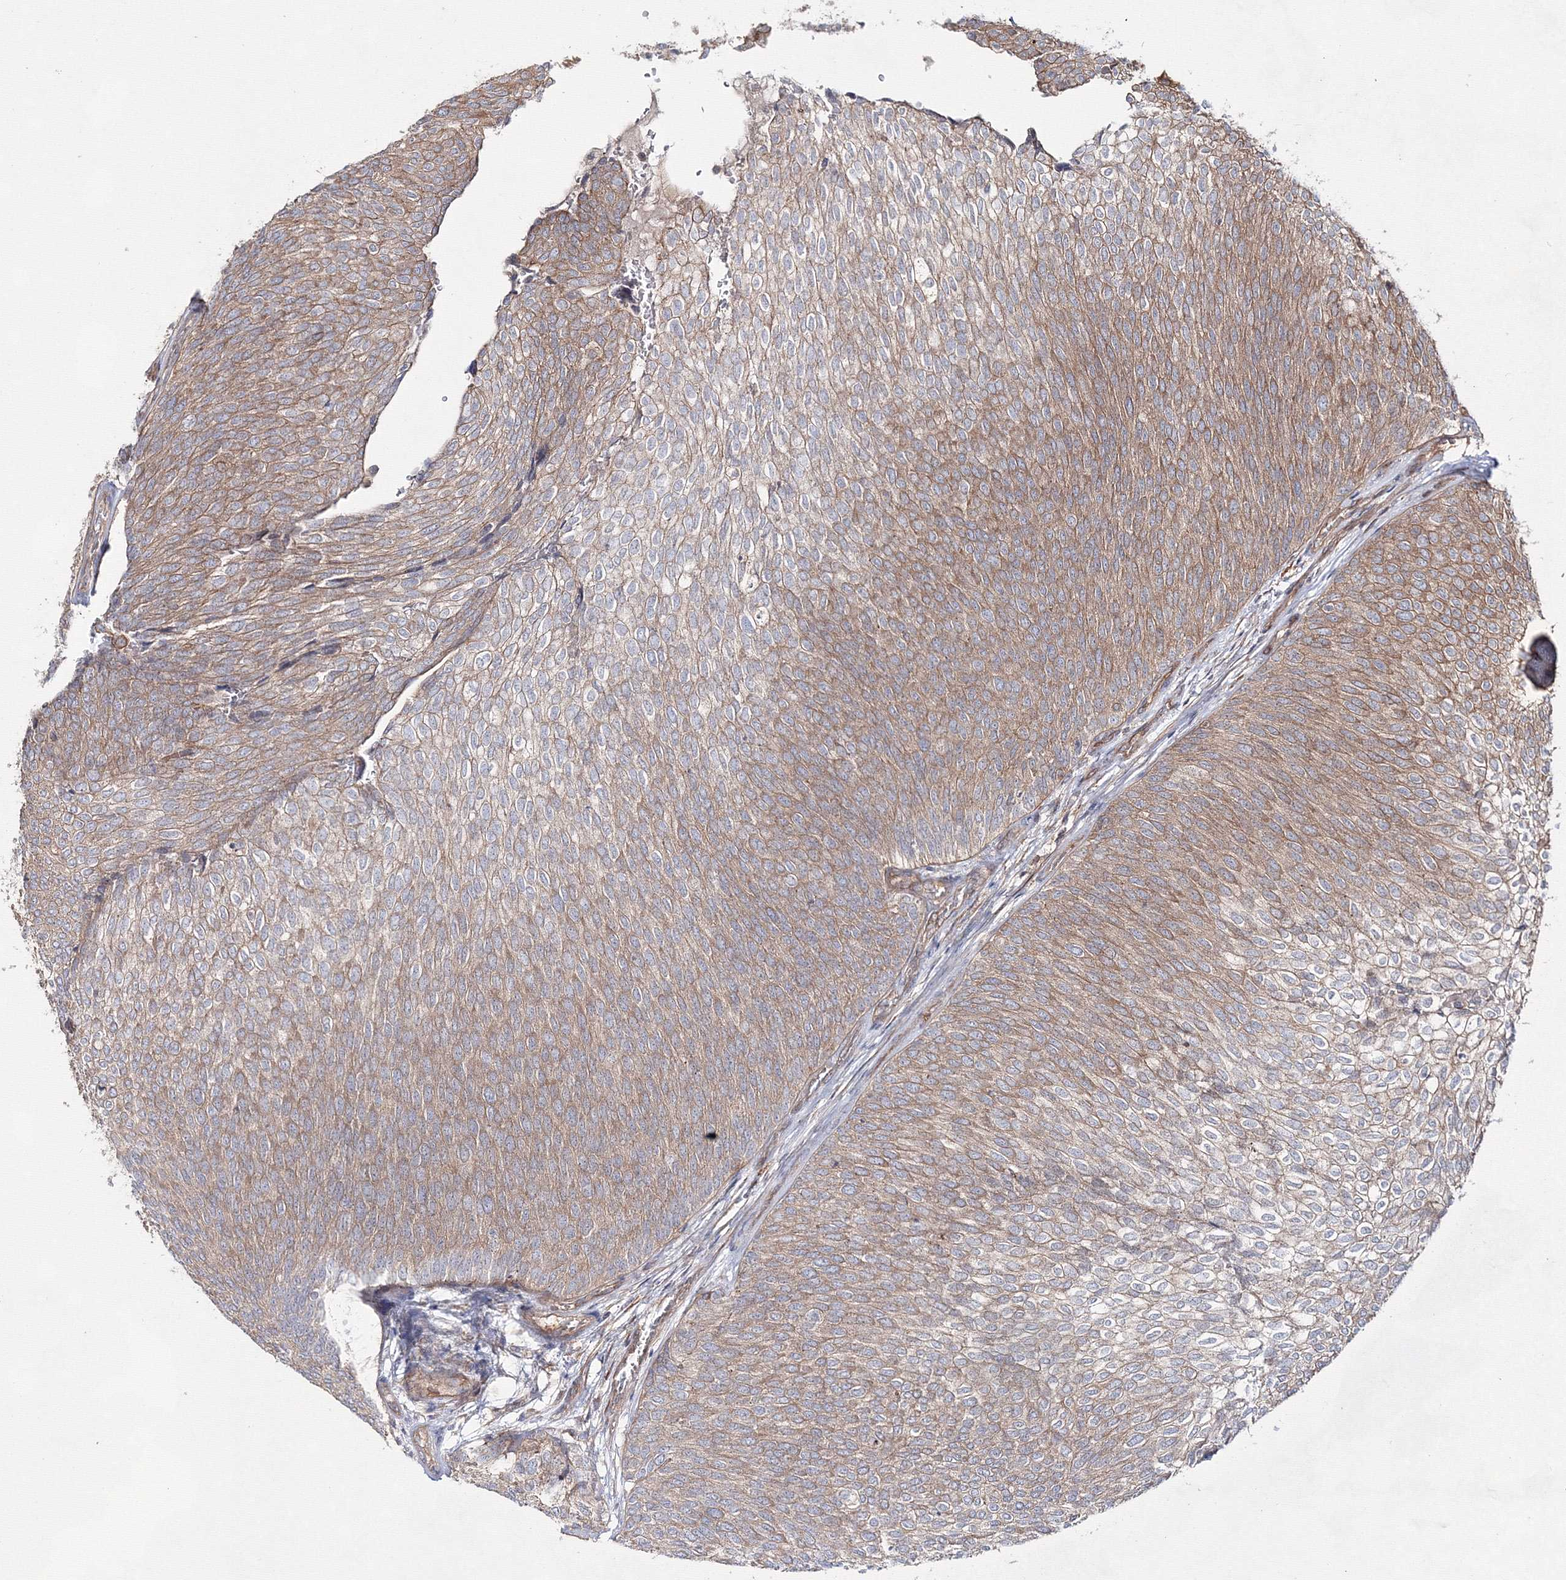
{"staining": {"intensity": "weak", "quantity": ">75%", "location": "cytoplasmic/membranous"}, "tissue": "urothelial cancer", "cell_type": "Tumor cells", "image_type": "cancer", "snomed": [{"axis": "morphology", "description": "Urothelial carcinoma, Low grade"}, {"axis": "topography", "description": "Urinary bladder"}], "caption": "Low-grade urothelial carcinoma stained with a protein marker displays weak staining in tumor cells.", "gene": "EXOC6", "patient": {"sex": "female", "age": 79}}